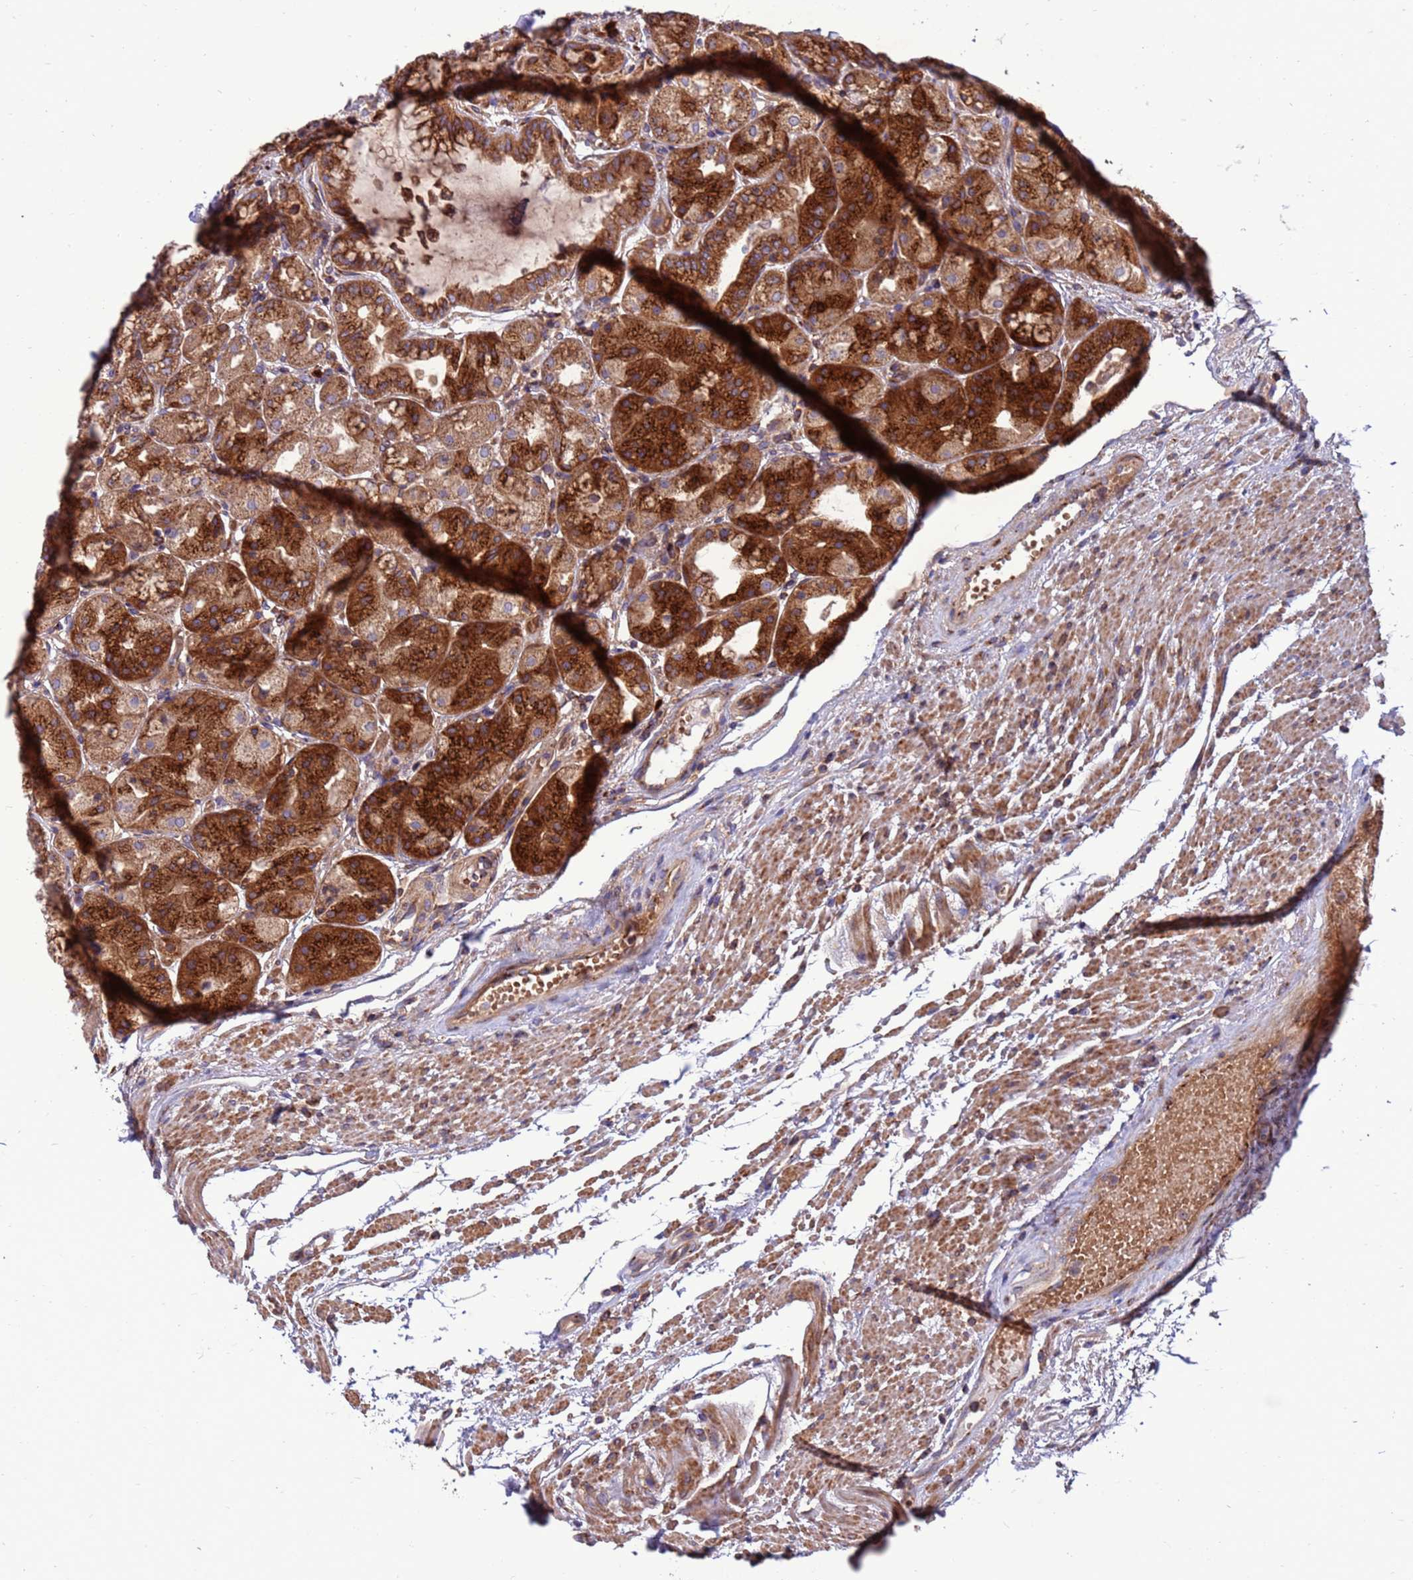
{"staining": {"intensity": "strong", "quantity": ">75%", "location": "cytoplasmic/membranous"}, "tissue": "stomach", "cell_type": "Glandular cells", "image_type": "normal", "snomed": [{"axis": "morphology", "description": "Normal tissue, NOS"}, {"axis": "topography", "description": "Stomach, upper"}], "caption": "A histopathology image showing strong cytoplasmic/membranous staining in approximately >75% of glandular cells in normal stomach, as visualized by brown immunohistochemical staining.", "gene": "ZC3HAV1", "patient": {"sex": "male", "age": 72}}